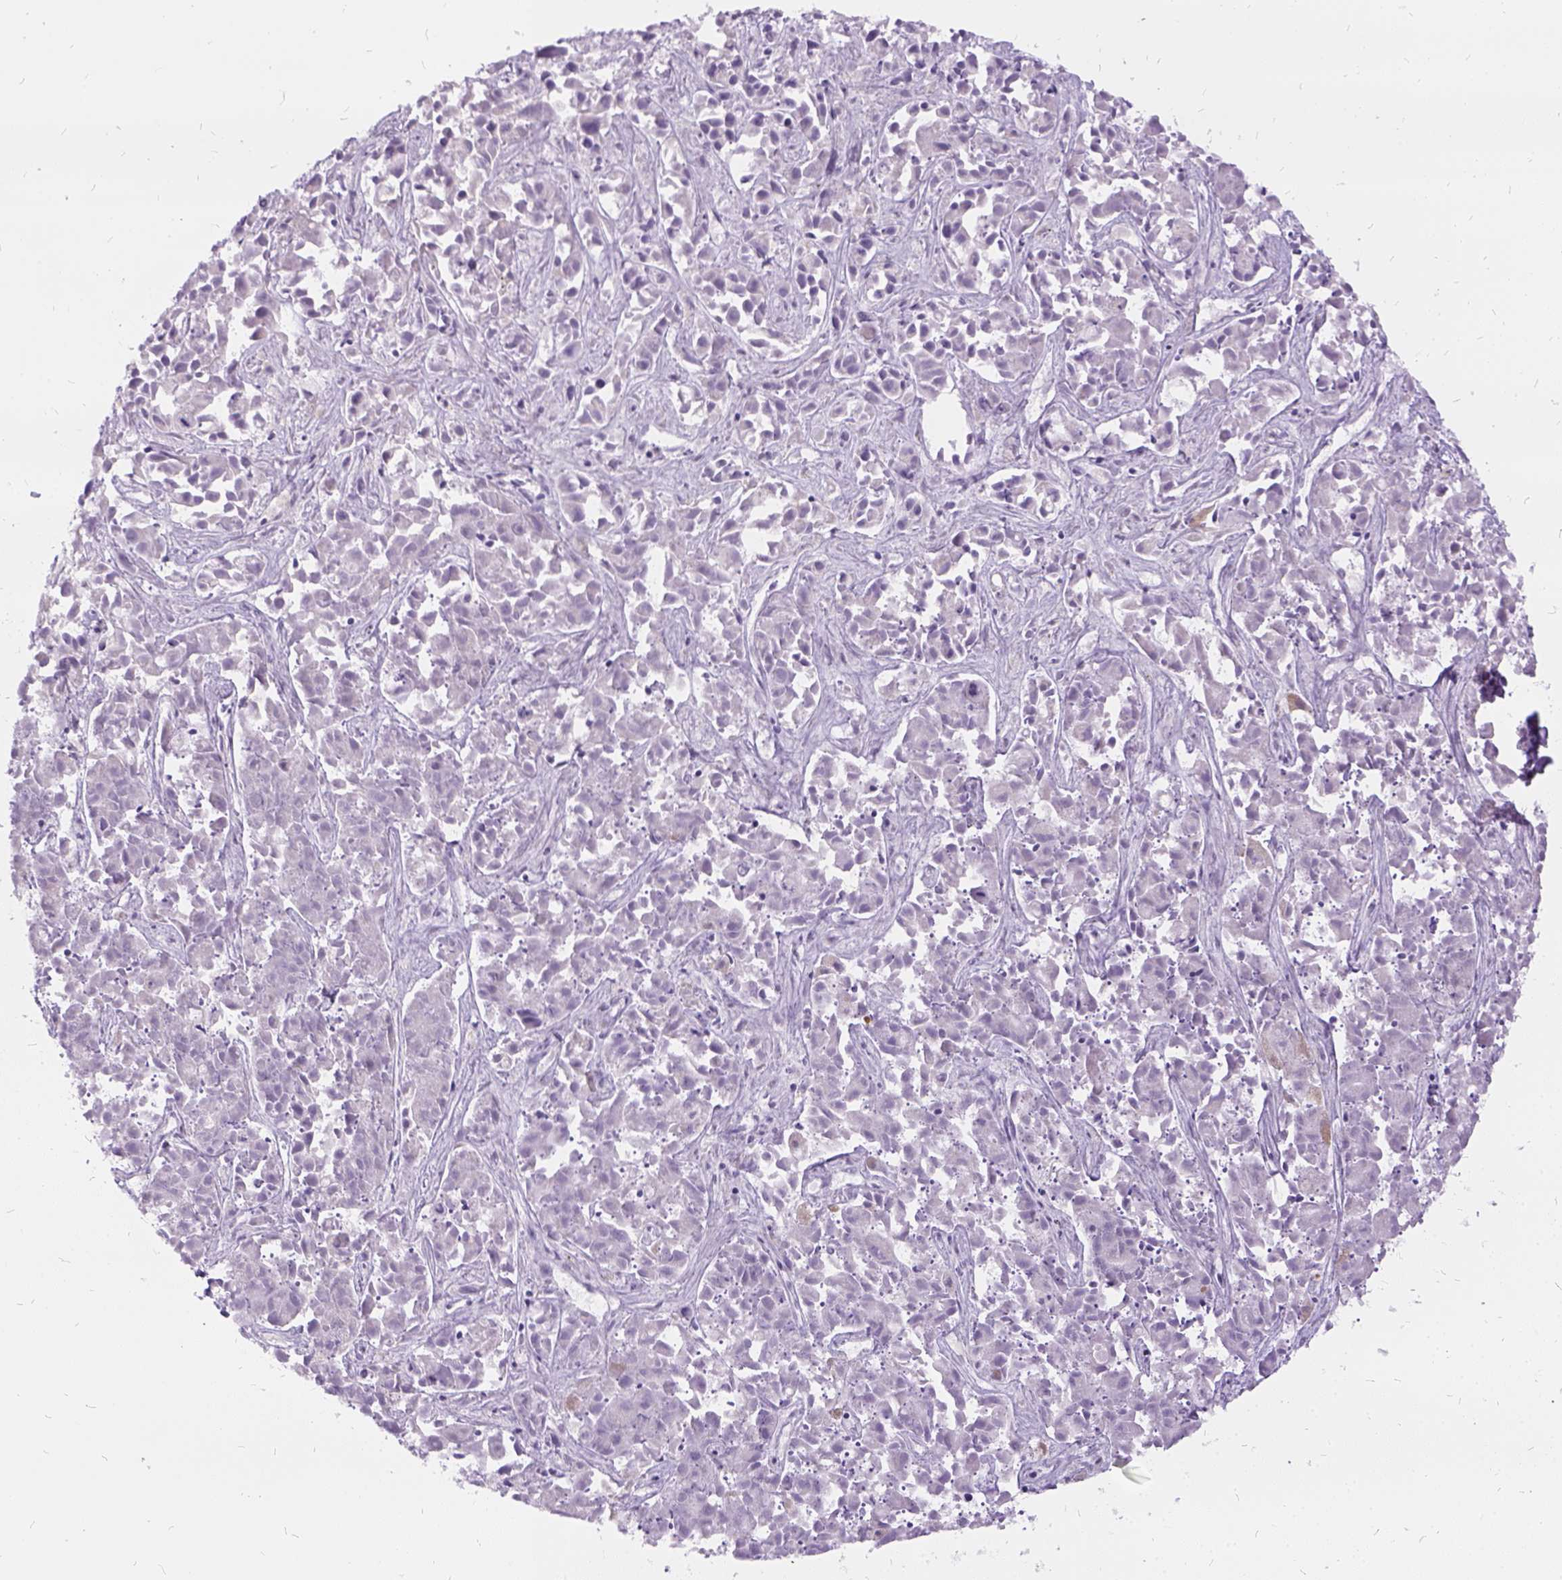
{"staining": {"intensity": "negative", "quantity": "none", "location": "none"}, "tissue": "liver cancer", "cell_type": "Tumor cells", "image_type": "cancer", "snomed": [{"axis": "morphology", "description": "Cholangiocarcinoma"}, {"axis": "topography", "description": "Liver"}], "caption": "Tumor cells are negative for protein expression in human liver cancer.", "gene": "FDX1", "patient": {"sex": "female", "age": 81}}